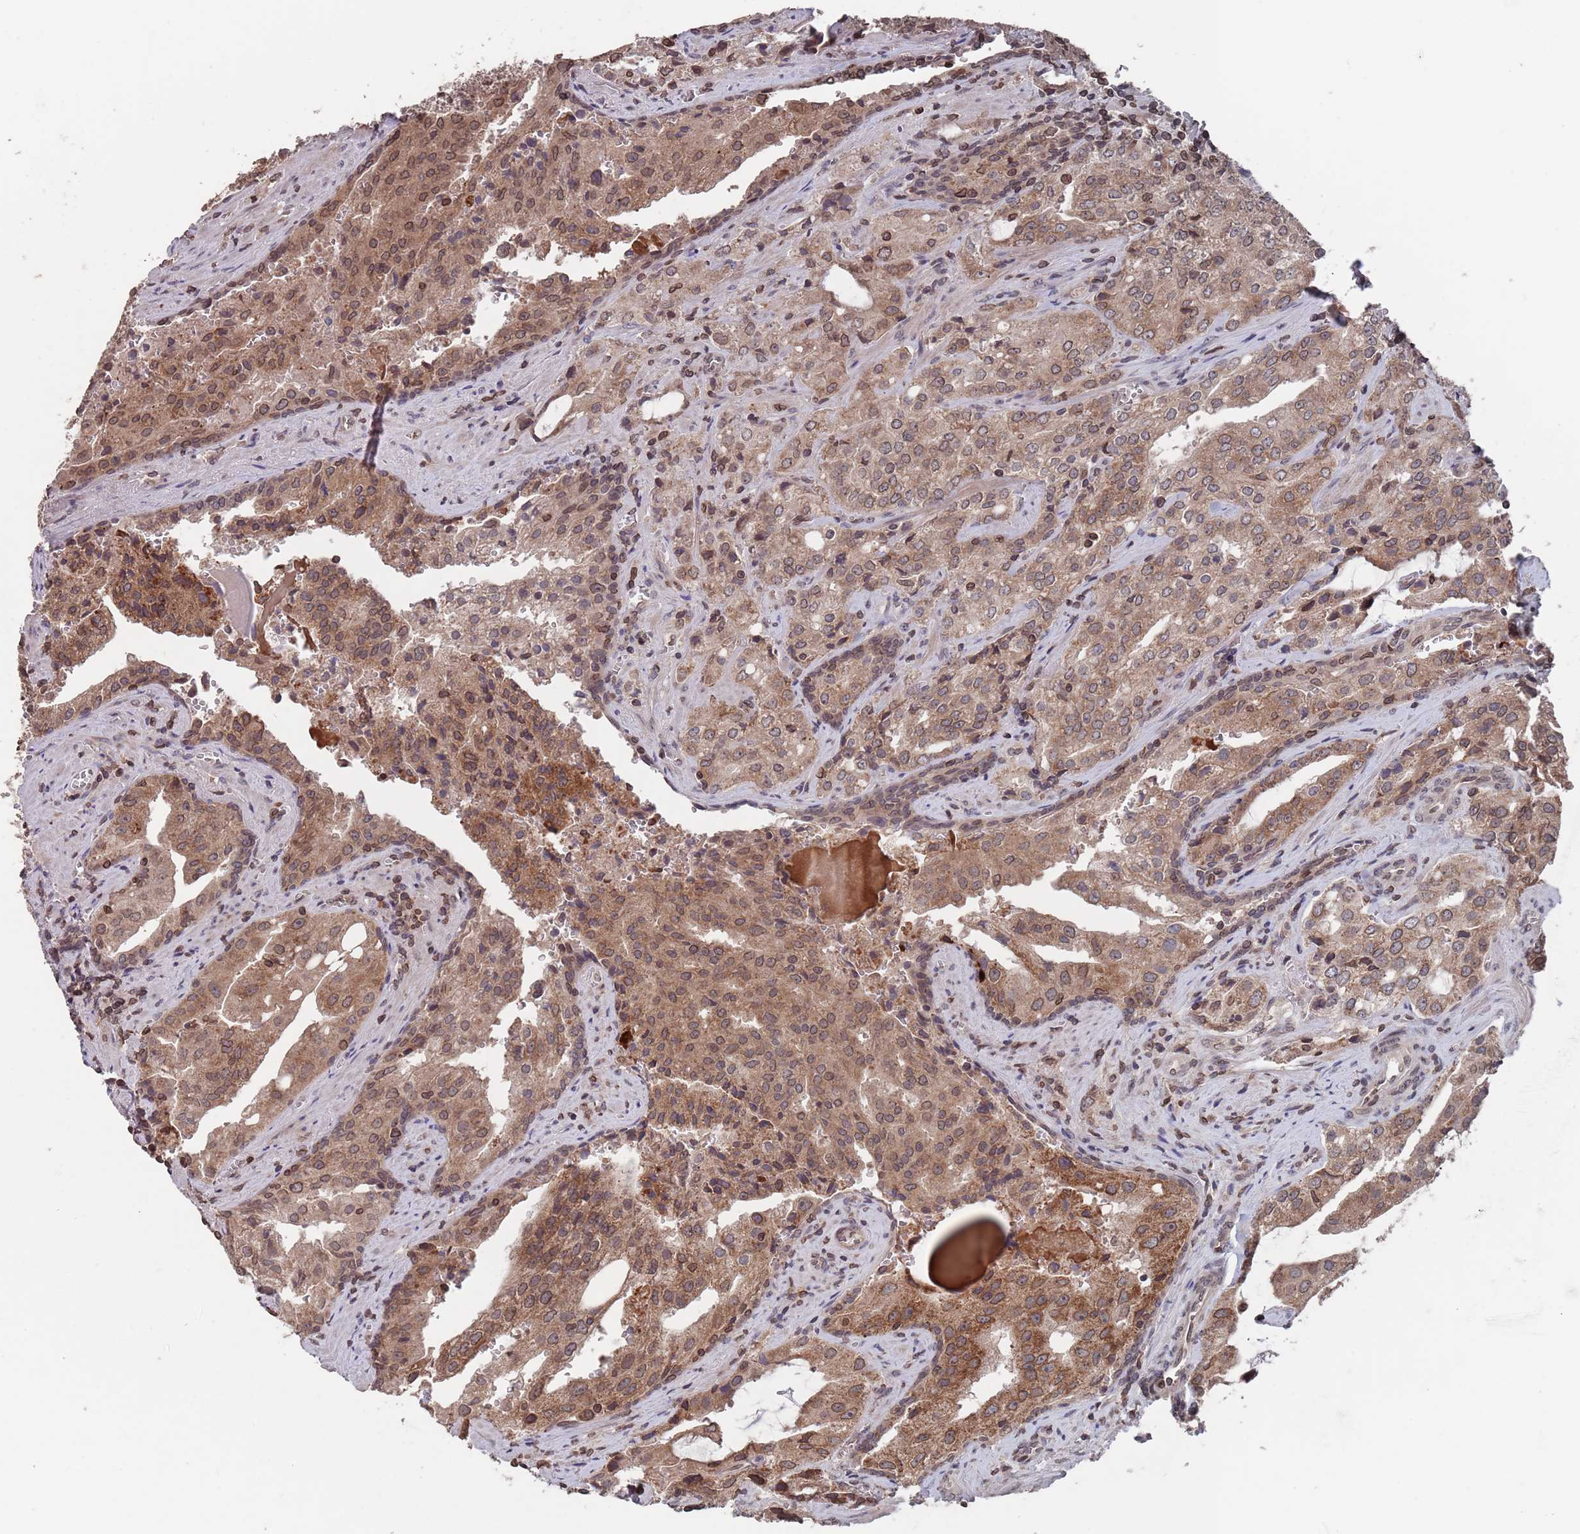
{"staining": {"intensity": "moderate", "quantity": ">75%", "location": "cytoplasmic/membranous,nuclear"}, "tissue": "prostate cancer", "cell_type": "Tumor cells", "image_type": "cancer", "snomed": [{"axis": "morphology", "description": "Adenocarcinoma, High grade"}, {"axis": "topography", "description": "Prostate"}], "caption": "Adenocarcinoma (high-grade) (prostate) stained with DAB (3,3'-diaminobenzidine) immunohistochemistry exhibits medium levels of moderate cytoplasmic/membranous and nuclear positivity in about >75% of tumor cells.", "gene": "SDHAF3", "patient": {"sex": "male", "age": 68}}